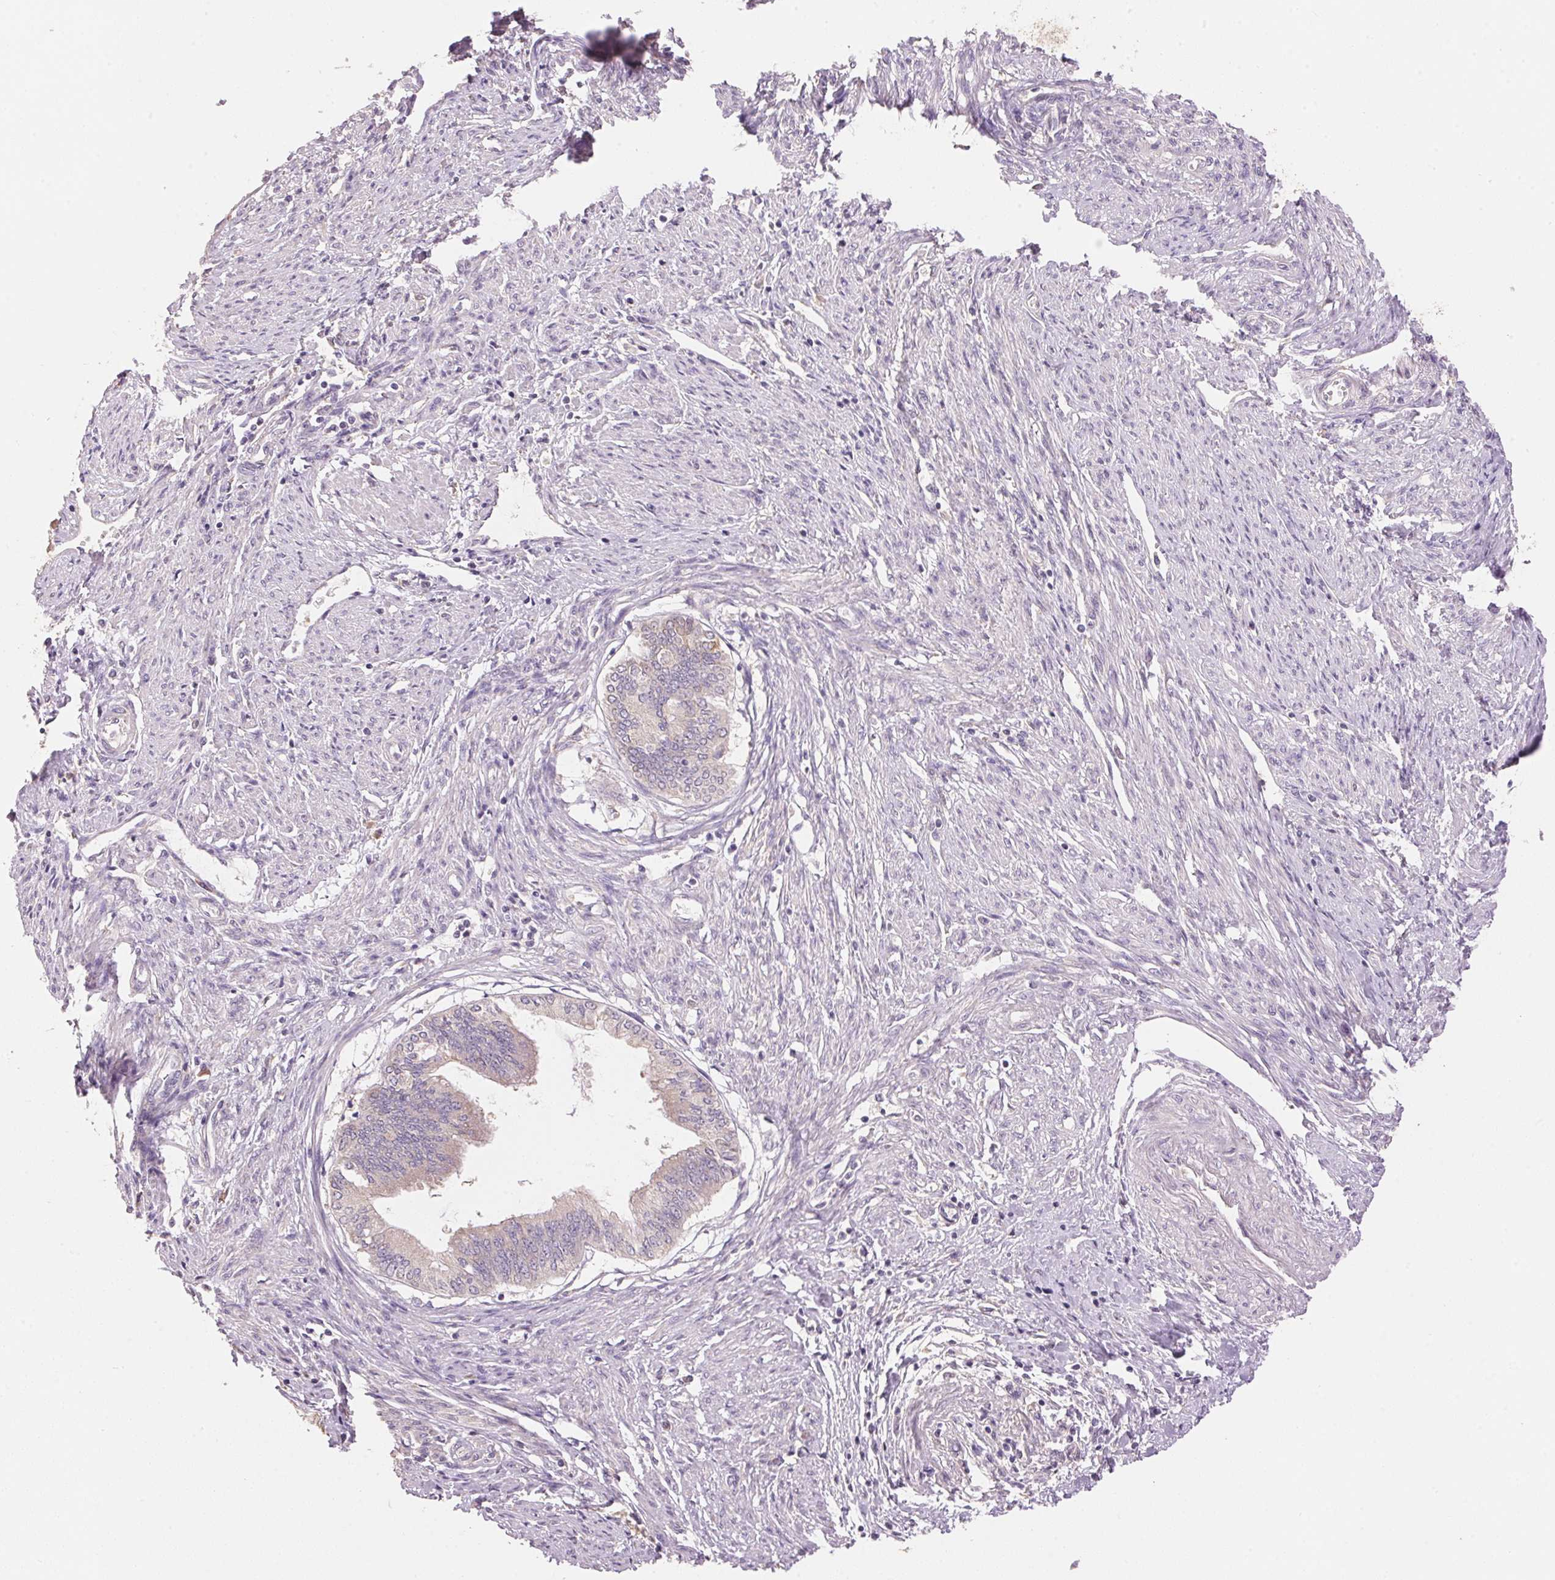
{"staining": {"intensity": "weak", "quantity": "<25%", "location": "cytoplasmic/membranous"}, "tissue": "endometrial cancer", "cell_type": "Tumor cells", "image_type": "cancer", "snomed": [{"axis": "morphology", "description": "Adenocarcinoma, NOS"}, {"axis": "topography", "description": "Endometrium"}], "caption": "IHC of endometrial cancer reveals no staining in tumor cells. (DAB (3,3'-diaminobenzidine) immunohistochemistry (IHC) visualized using brightfield microscopy, high magnification).", "gene": "LYZL6", "patient": {"sex": "female", "age": 86}}